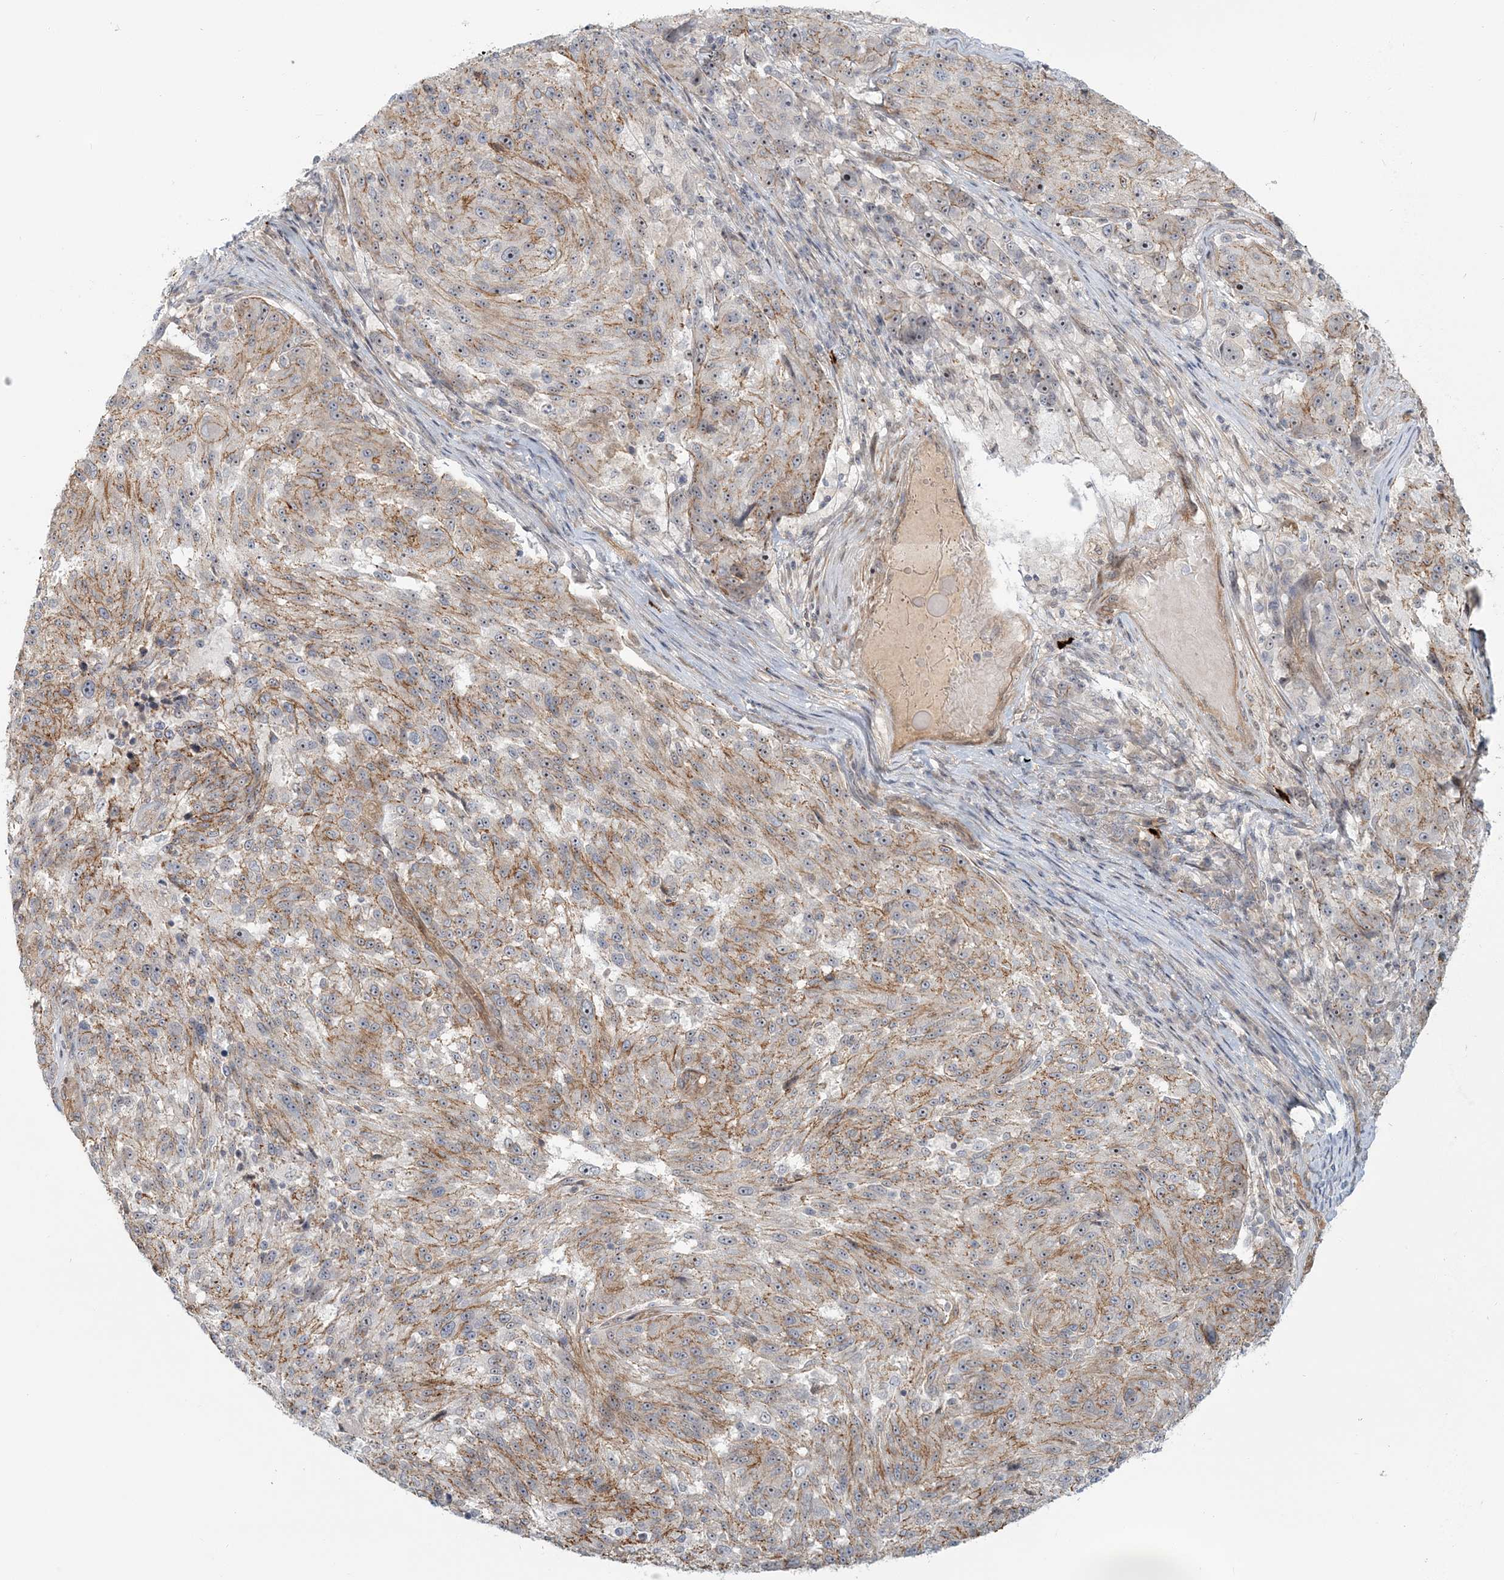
{"staining": {"intensity": "moderate", "quantity": "25%-75%", "location": "cytoplasmic/membranous"}, "tissue": "melanoma", "cell_type": "Tumor cells", "image_type": "cancer", "snomed": [{"axis": "morphology", "description": "Malignant melanoma, NOS"}, {"axis": "topography", "description": "Skin"}], "caption": "A histopathology image of malignant melanoma stained for a protein displays moderate cytoplasmic/membranous brown staining in tumor cells.", "gene": "SH3PXD2A", "patient": {"sex": "male", "age": 53}}